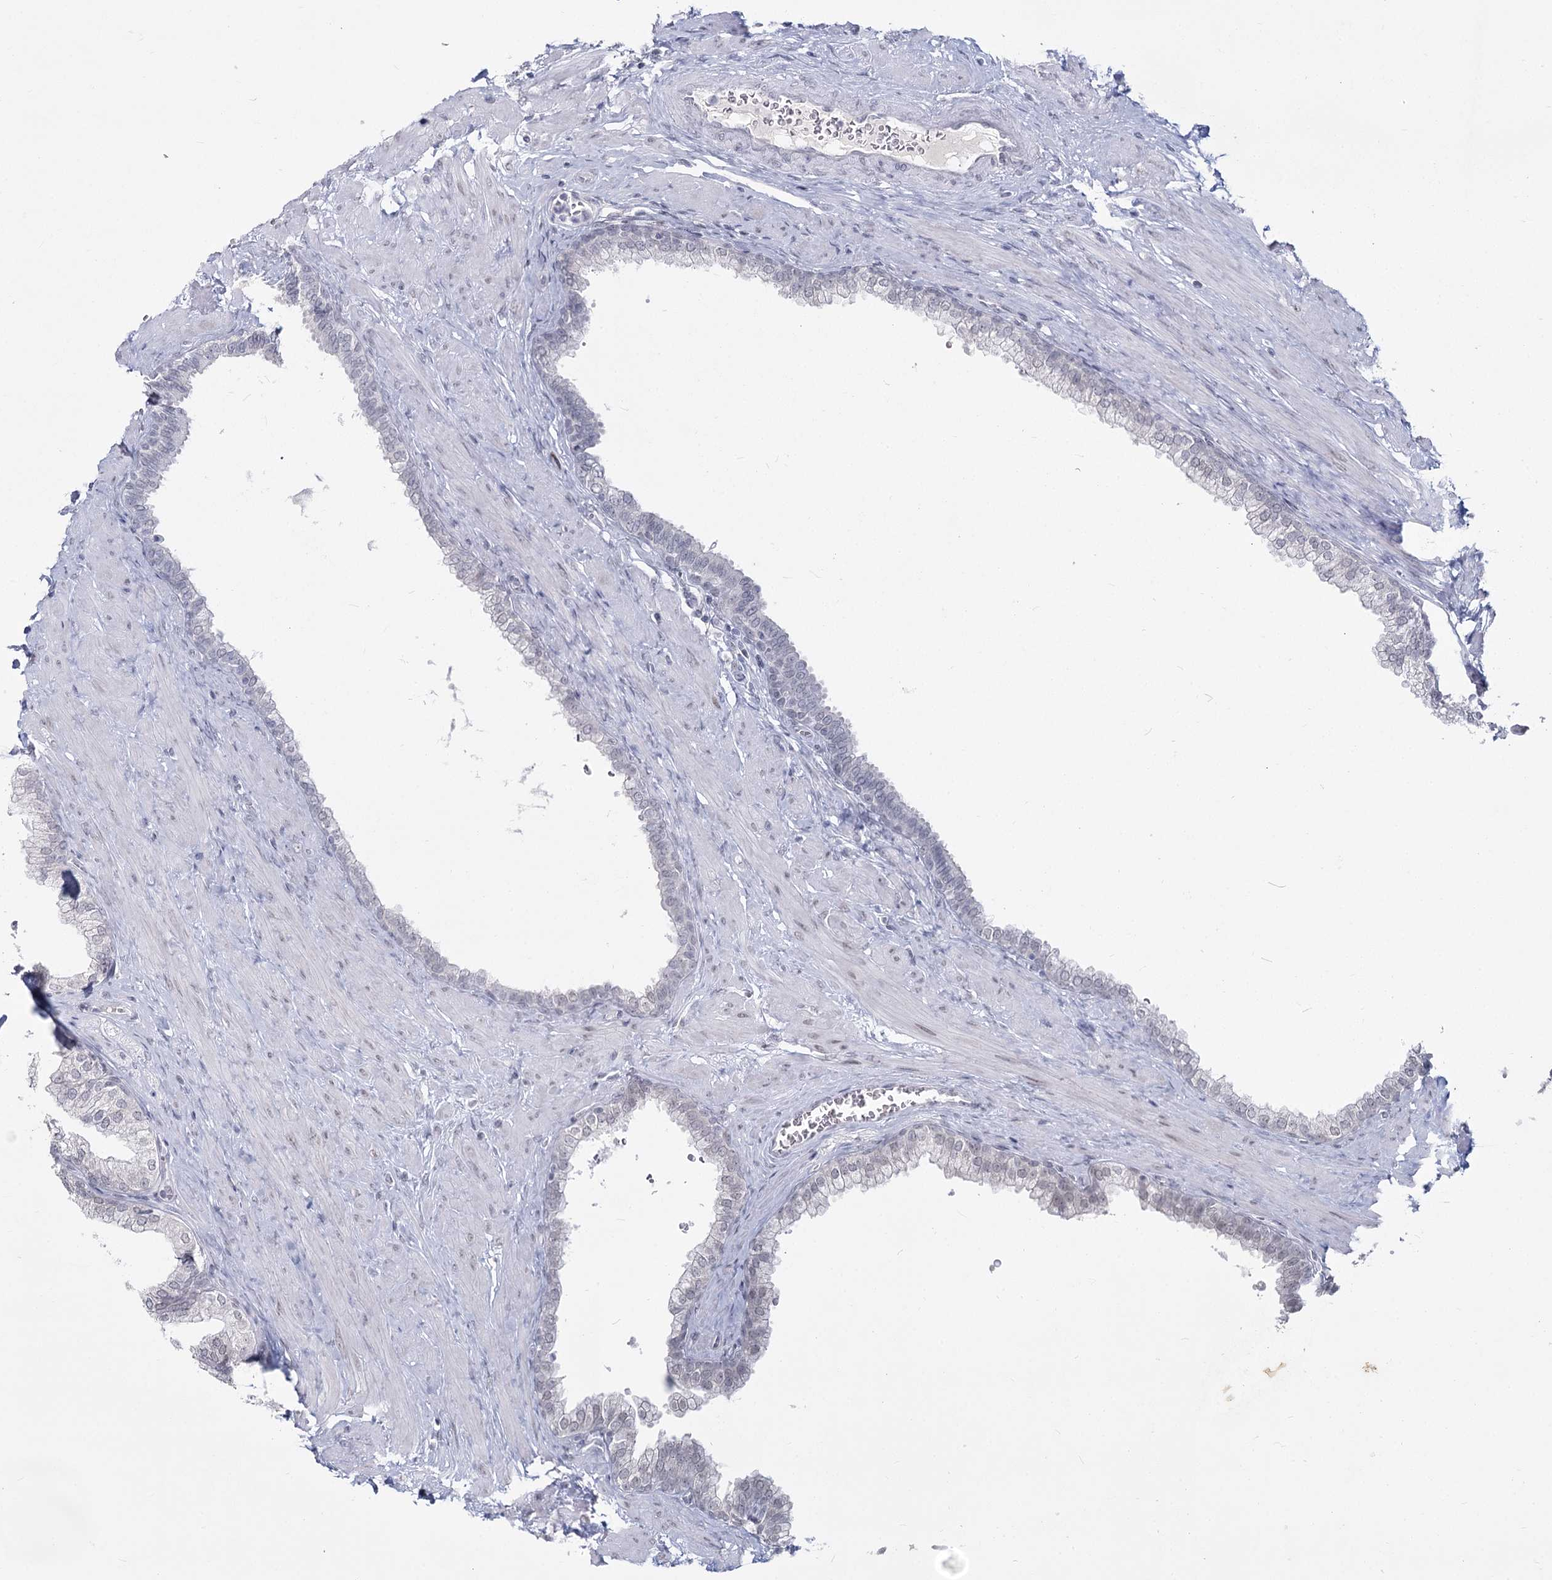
{"staining": {"intensity": "negative", "quantity": "none", "location": "none"}, "tissue": "prostate", "cell_type": "Glandular cells", "image_type": "normal", "snomed": [{"axis": "morphology", "description": "Normal tissue, NOS"}, {"axis": "morphology", "description": "Urothelial carcinoma, Low grade"}, {"axis": "topography", "description": "Urinary bladder"}, {"axis": "topography", "description": "Prostate"}], "caption": "There is no significant positivity in glandular cells of prostate. (DAB IHC, high magnification).", "gene": "LY6G5C", "patient": {"sex": "male", "age": 60}}